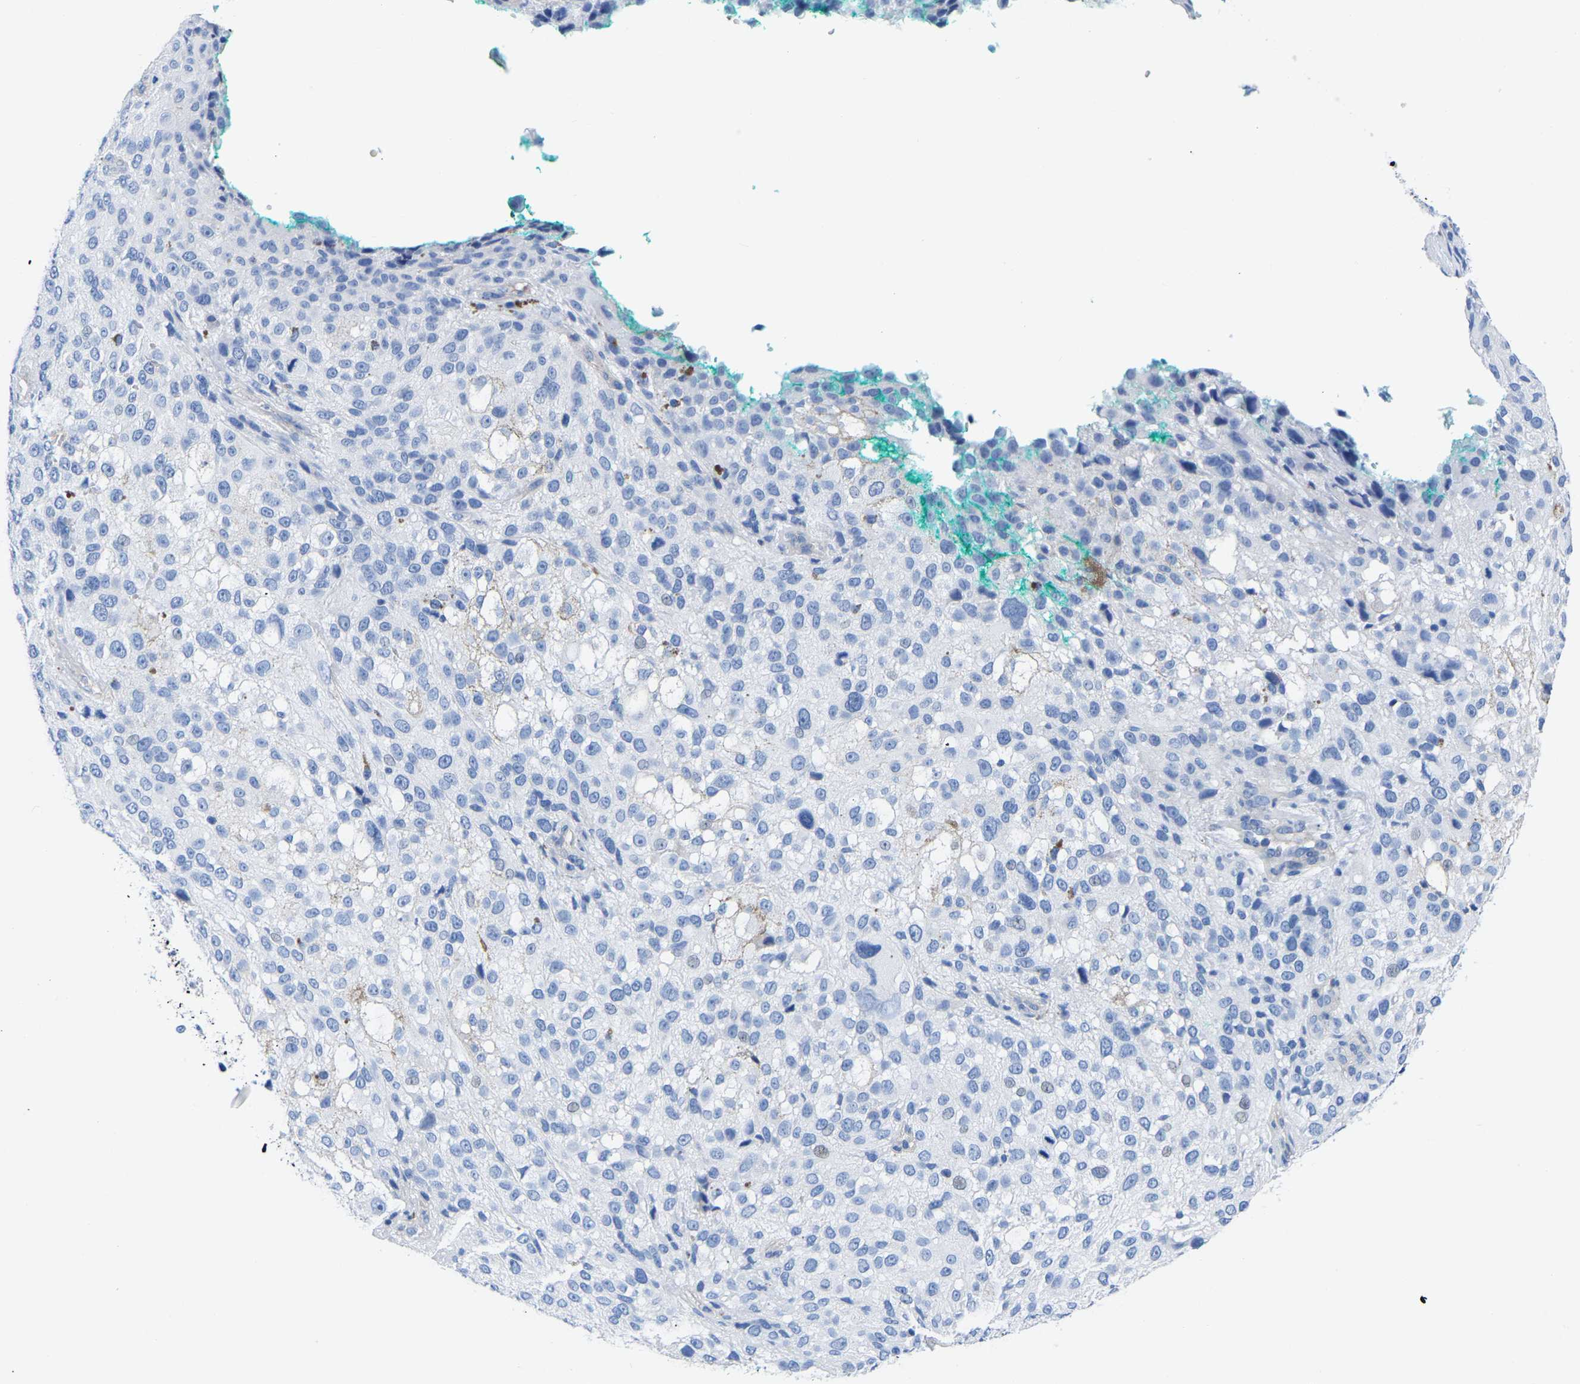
{"staining": {"intensity": "negative", "quantity": "none", "location": "none"}, "tissue": "melanoma", "cell_type": "Tumor cells", "image_type": "cancer", "snomed": [{"axis": "morphology", "description": "Necrosis, NOS"}, {"axis": "morphology", "description": "Malignant melanoma, NOS"}, {"axis": "topography", "description": "Skin"}], "caption": "Malignant melanoma was stained to show a protein in brown. There is no significant staining in tumor cells. (Brightfield microscopy of DAB (3,3'-diaminobenzidine) immunohistochemistry at high magnification).", "gene": "UPK3A", "patient": {"sex": "female", "age": 87}}